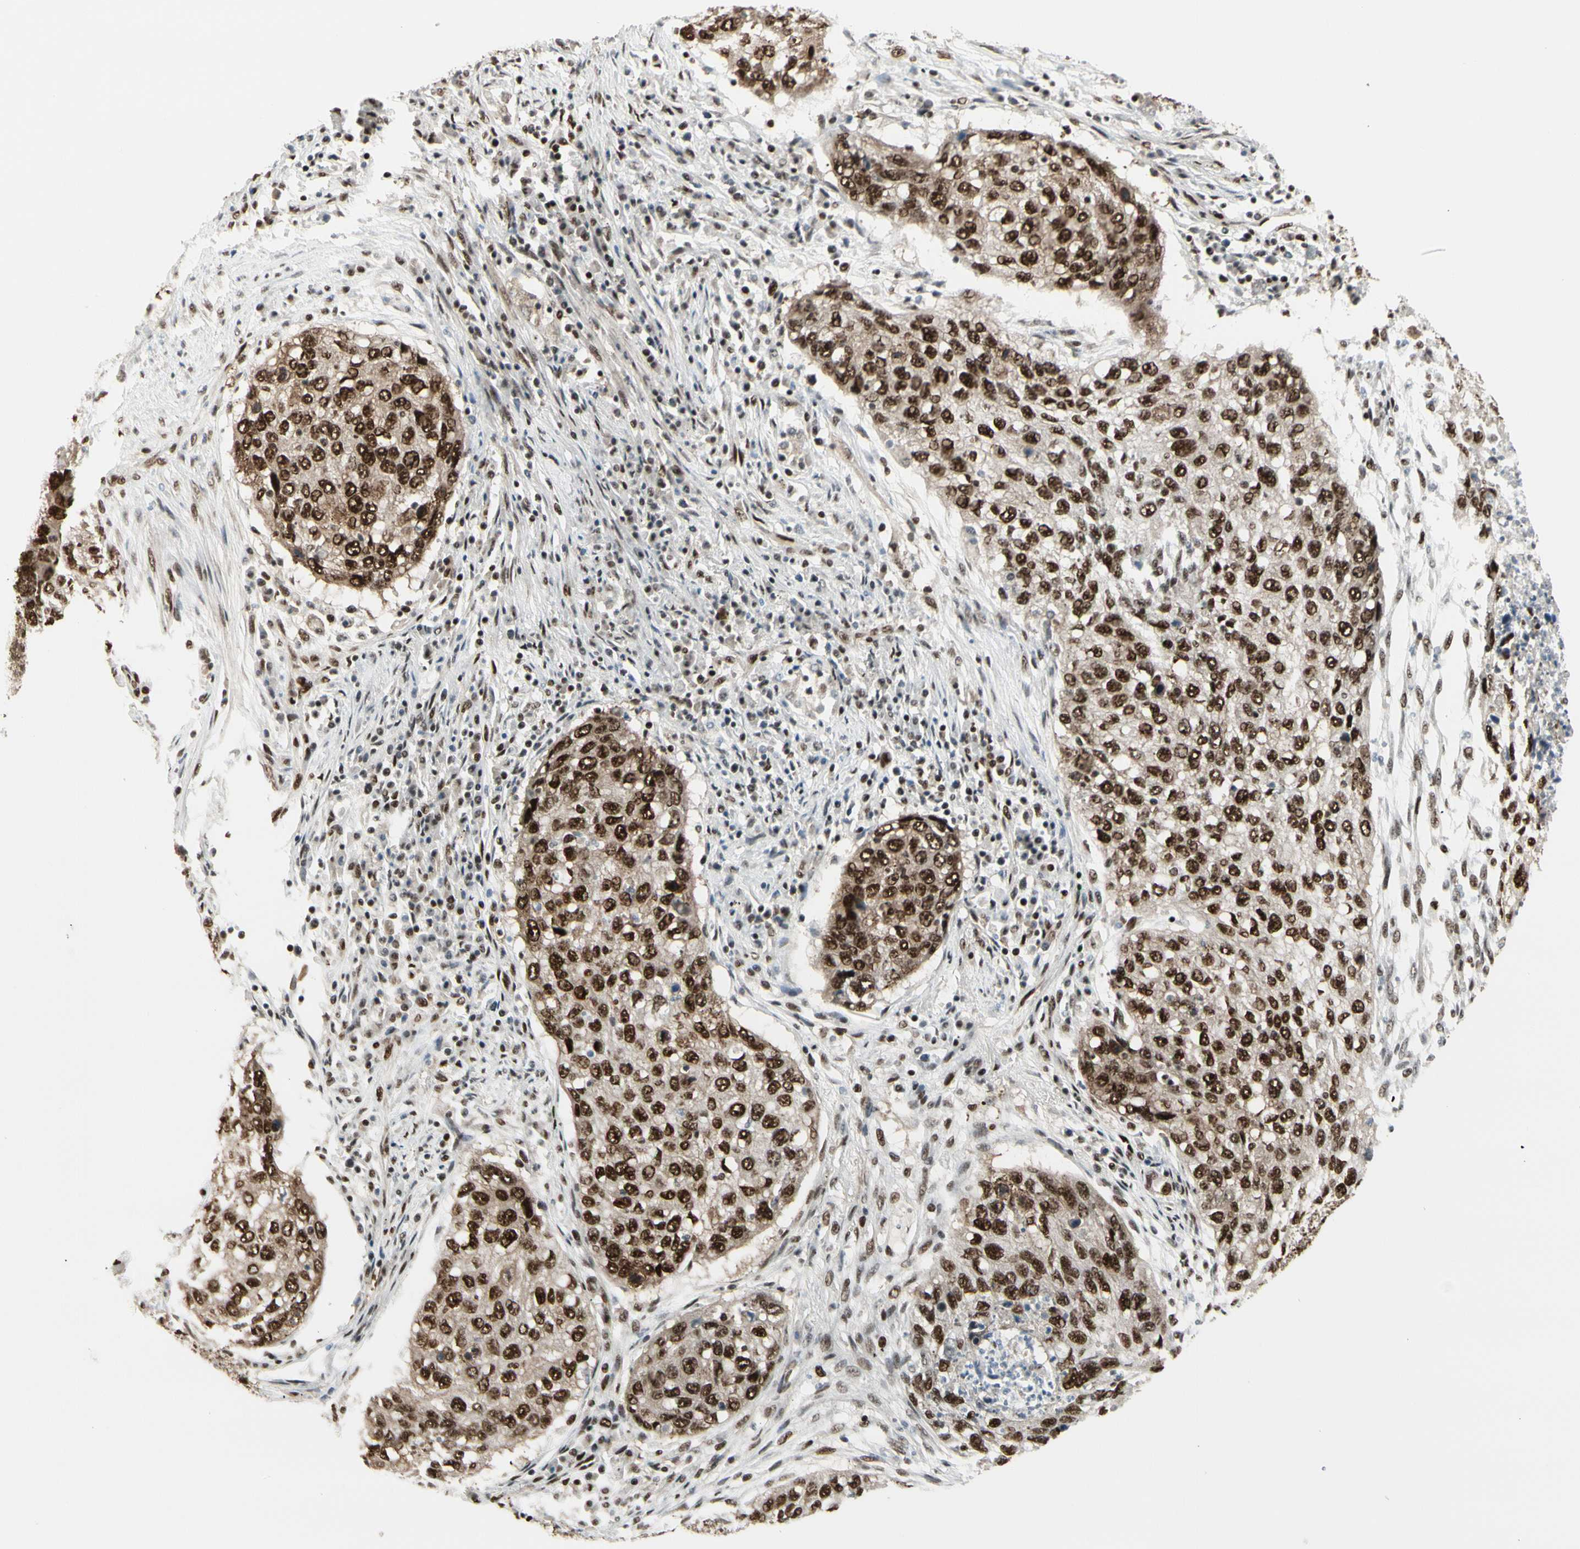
{"staining": {"intensity": "strong", "quantity": ">75%", "location": "nuclear"}, "tissue": "lung cancer", "cell_type": "Tumor cells", "image_type": "cancer", "snomed": [{"axis": "morphology", "description": "Squamous cell carcinoma, NOS"}, {"axis": "topography", "description": "Lung"}], "caption": "IHC histopathology image of neoplastic tissue: lung cancer (squamous cell carcinoma) stained using immunohistochemistry shows high levels of strong protein expression localized specifically in the nuclear of tumor cells, appearing as a nuclear brown color.", "gene": "HEXIM1", "patient": {"sex": "female", "age": 63}}